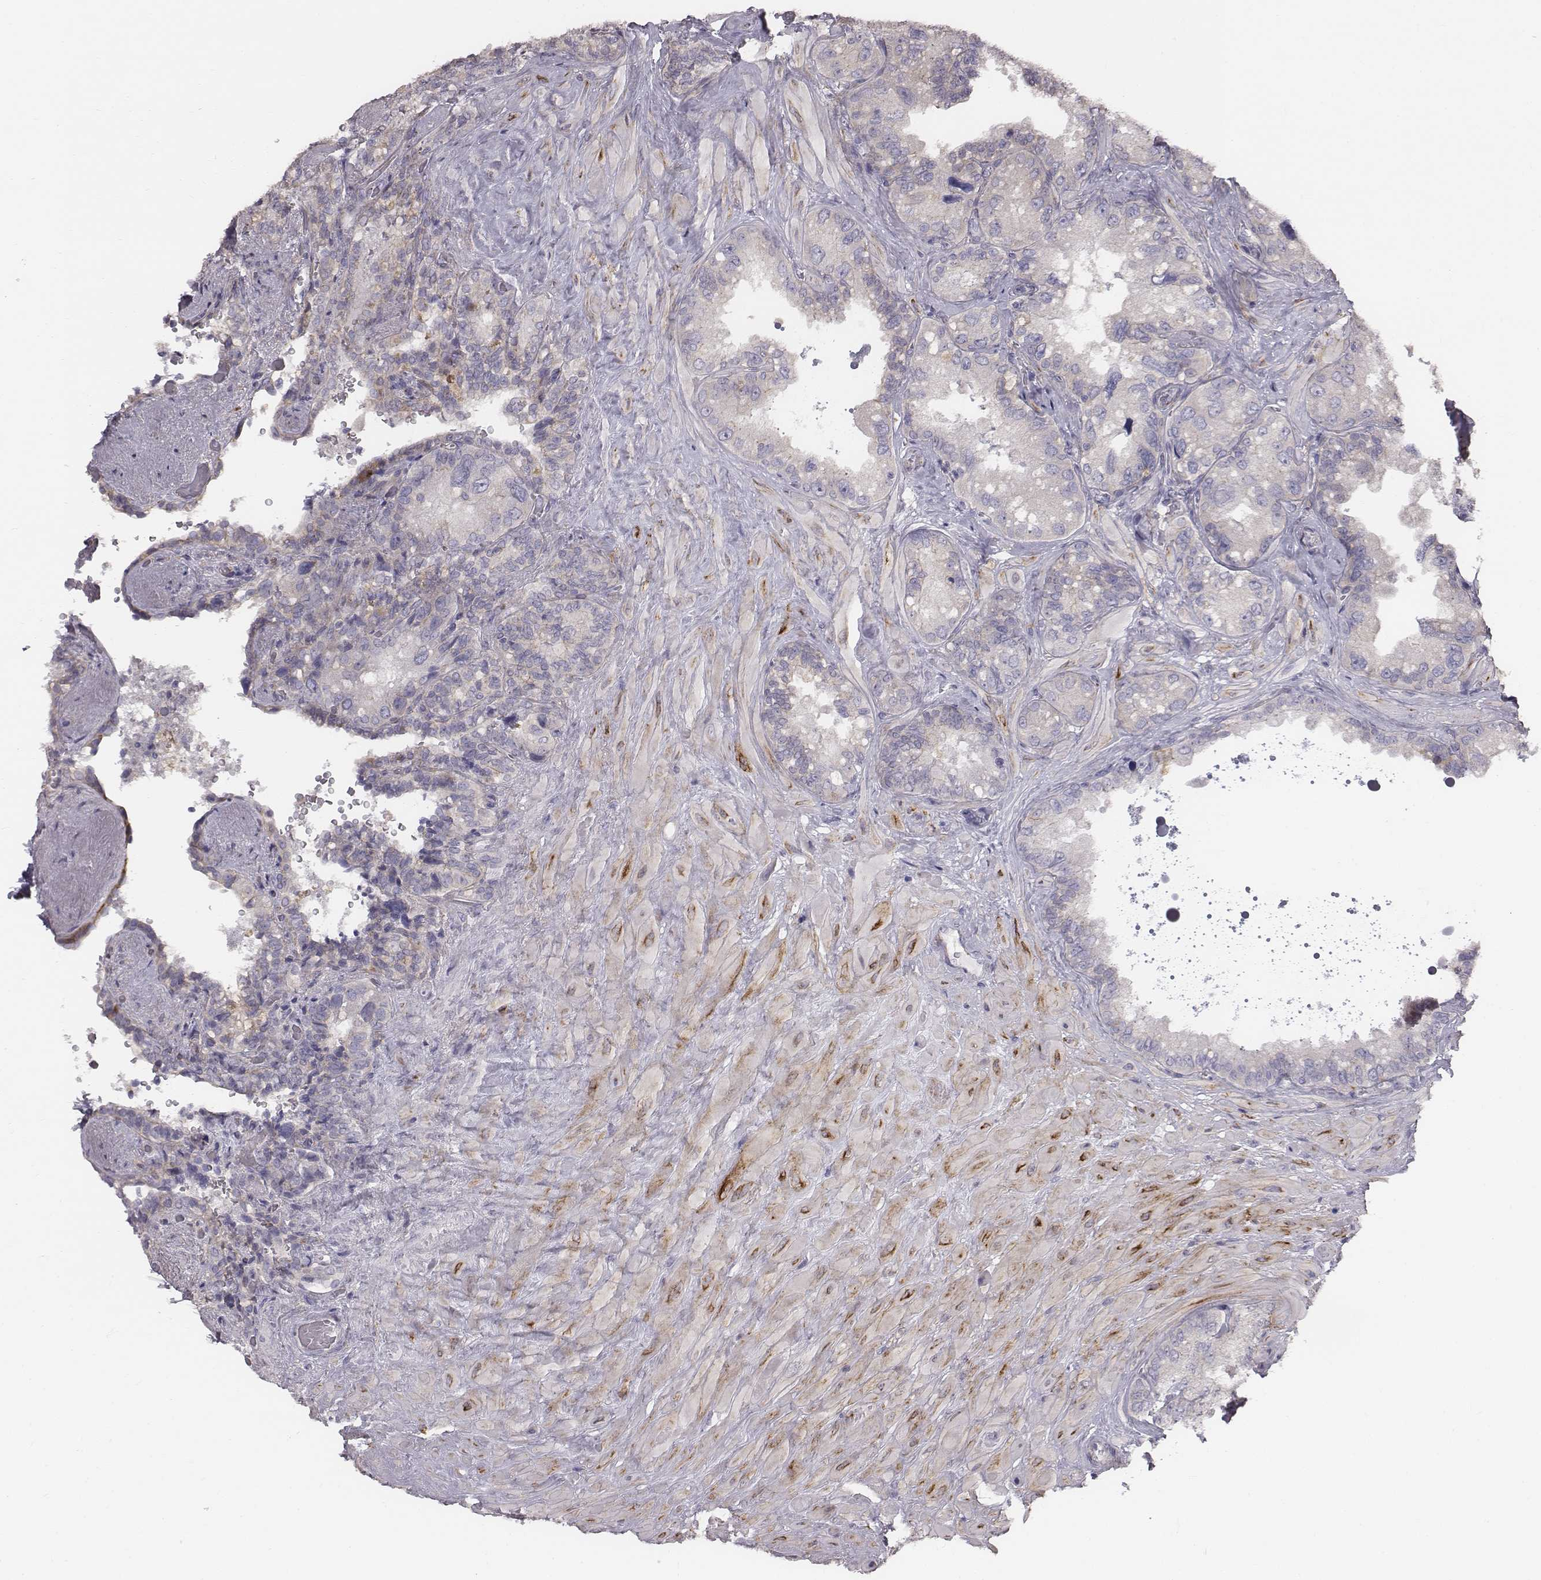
{"staining": {"intensity": "negative", "quantity": "none", "location": "none"}, "tissue": "seminal vesicle", "cell_type": "Glandular cells", "image_type": "normal", "snomed": [{"axis": "morphology", "description": "Normal tissue, NOS"}, {"axis": "topography", "description": "Seminal veicle"}], "caption": "Glandular cells are negative for brown protein staining in benign seminal vesicle. (DAB (3,3'-diaminobenzidine) IHC with hematoxylin counter stain).", "gene": "PRKCZ", "patient": {"sex": "male", "age": 69}}